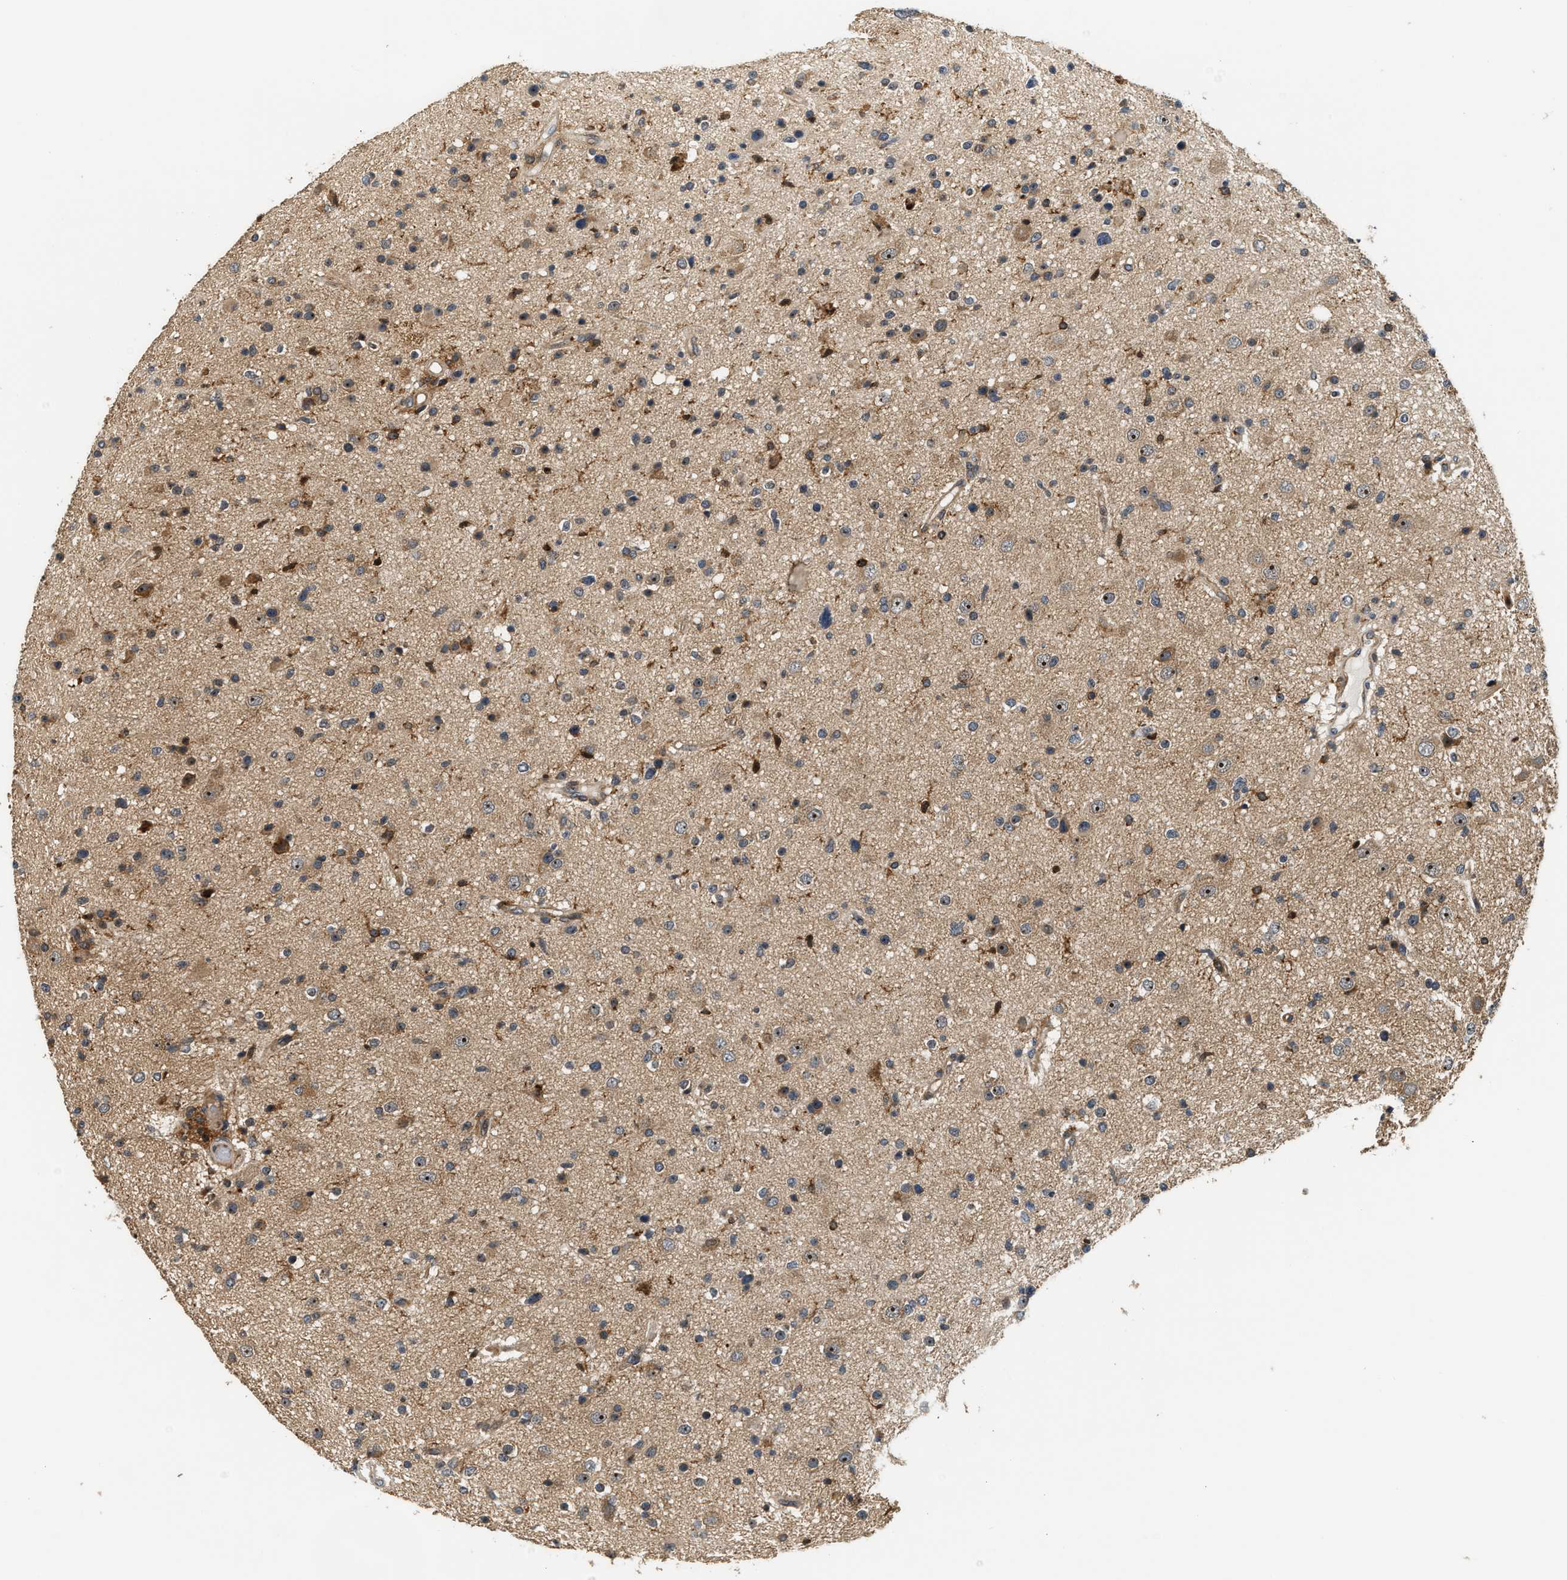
{"staining": {"intensity": "weak", "quantity": ">75%", "location": "cytoplasmic/membranous"}, "tissue": "glioma", "cell_type": "Tumor cells", "image_type": "cancer", "snomed": [{"axis": "morphology", "description": "Glioma, malignant, High grade"}, {"axis": "topography", "description": "Brain"}], "caption": "Immunohistochemistry (IHC) of glioma reveals low levels of weak cytoplasmic/membranous expression in about >75% of tumor cells.", "gene": "SNX5", "patient": {"sex": "male", "age": 33}}